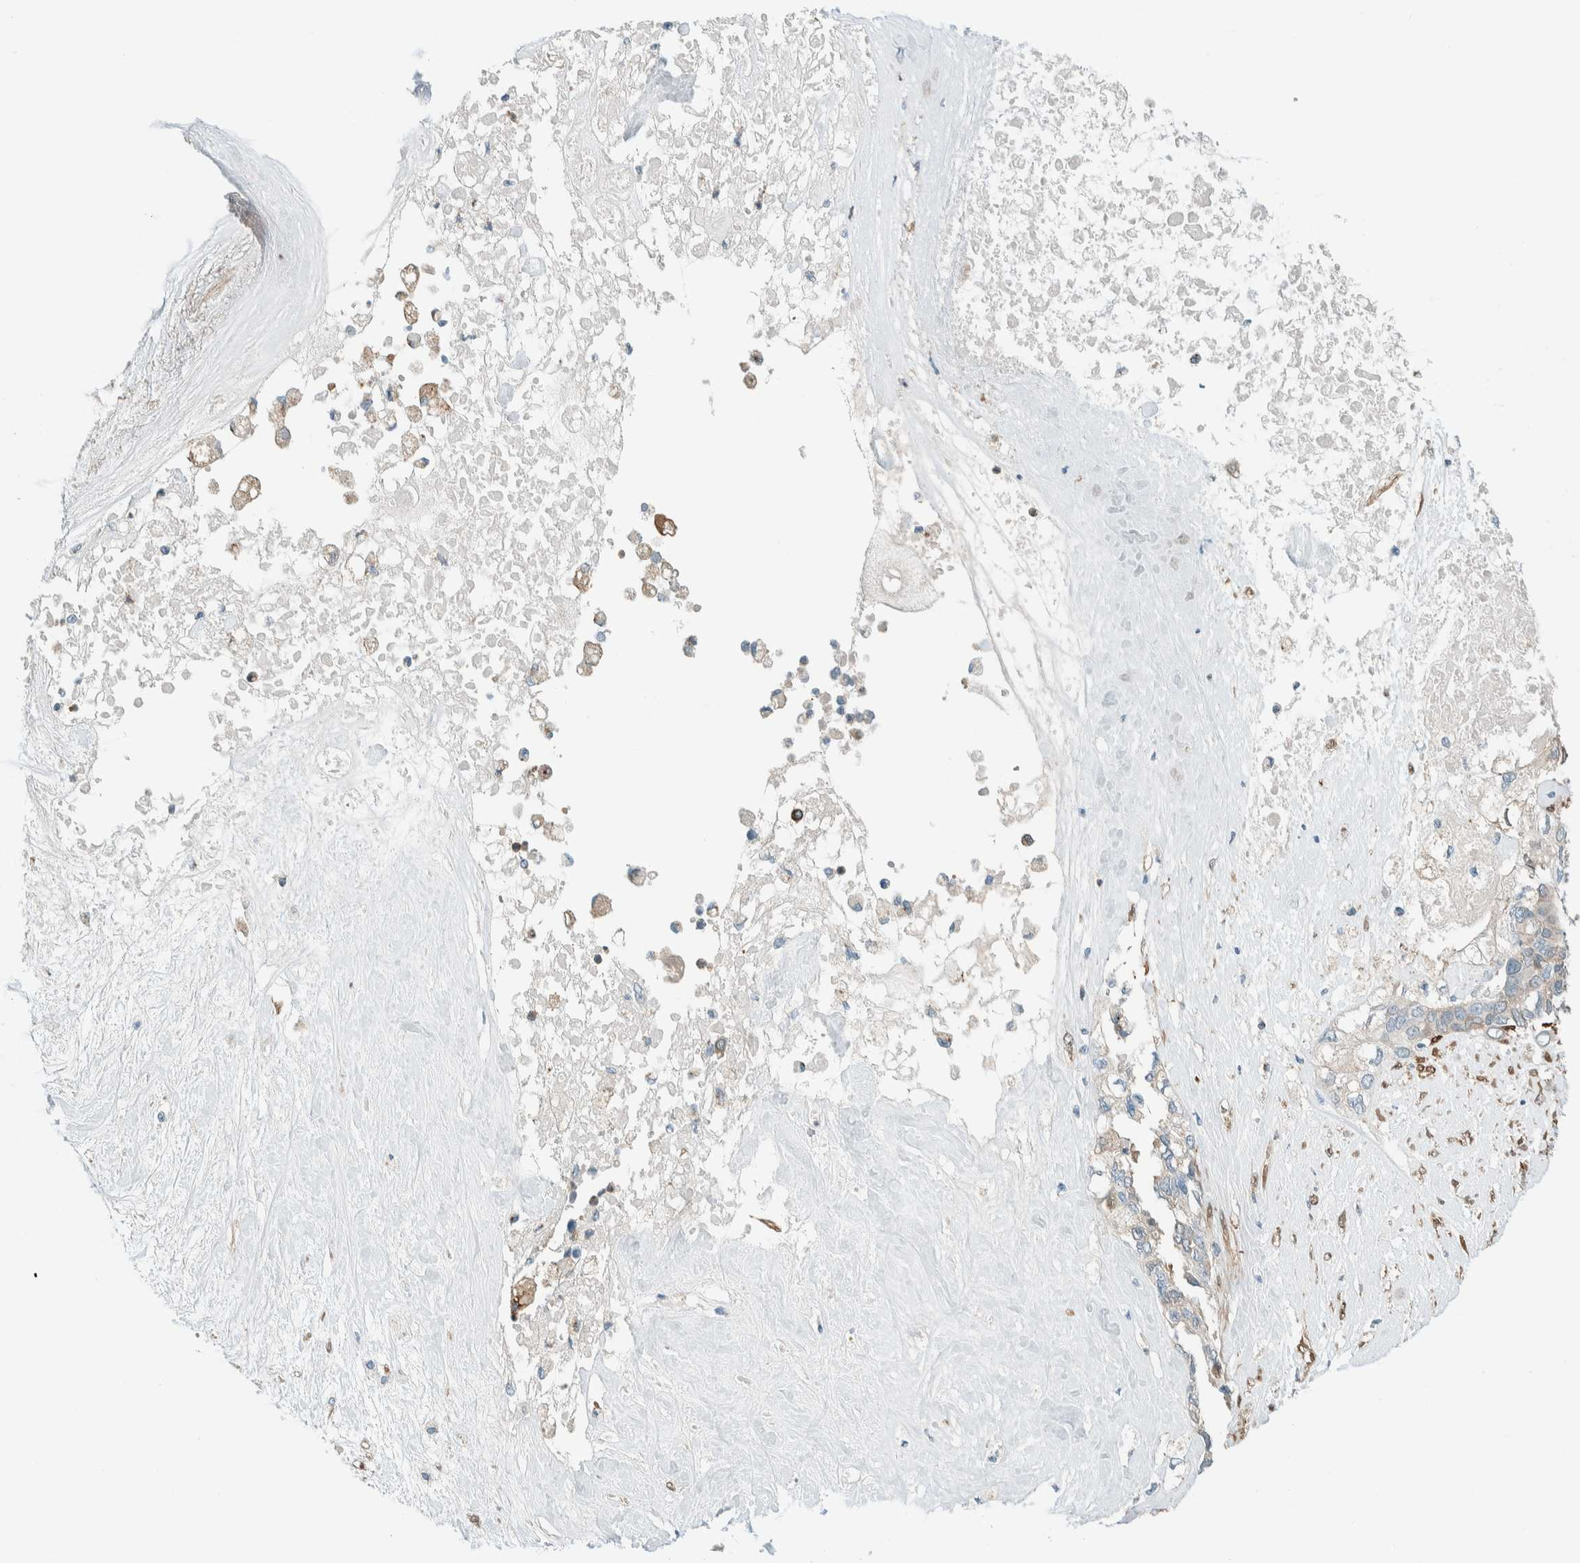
{"staining": {"intensity": "negative", "quantity": "none", "location": "none"}, "tissue": "pancreatic cancer", "cell_type": "Tumor cells", "image_type": "cancer", "snomed": [{"axis": "morphology", "description": "Adenocarcinoma, NOS"}, {"axis": "topography", "description": "Pancreas"}], "caption": "Photomicrograph shows no protein staining in tumor cells of pancreatic cancer (adenocarcinoma) tissue.", "gene": "NXN", "patient": {"sex": "female", "age": 56}}